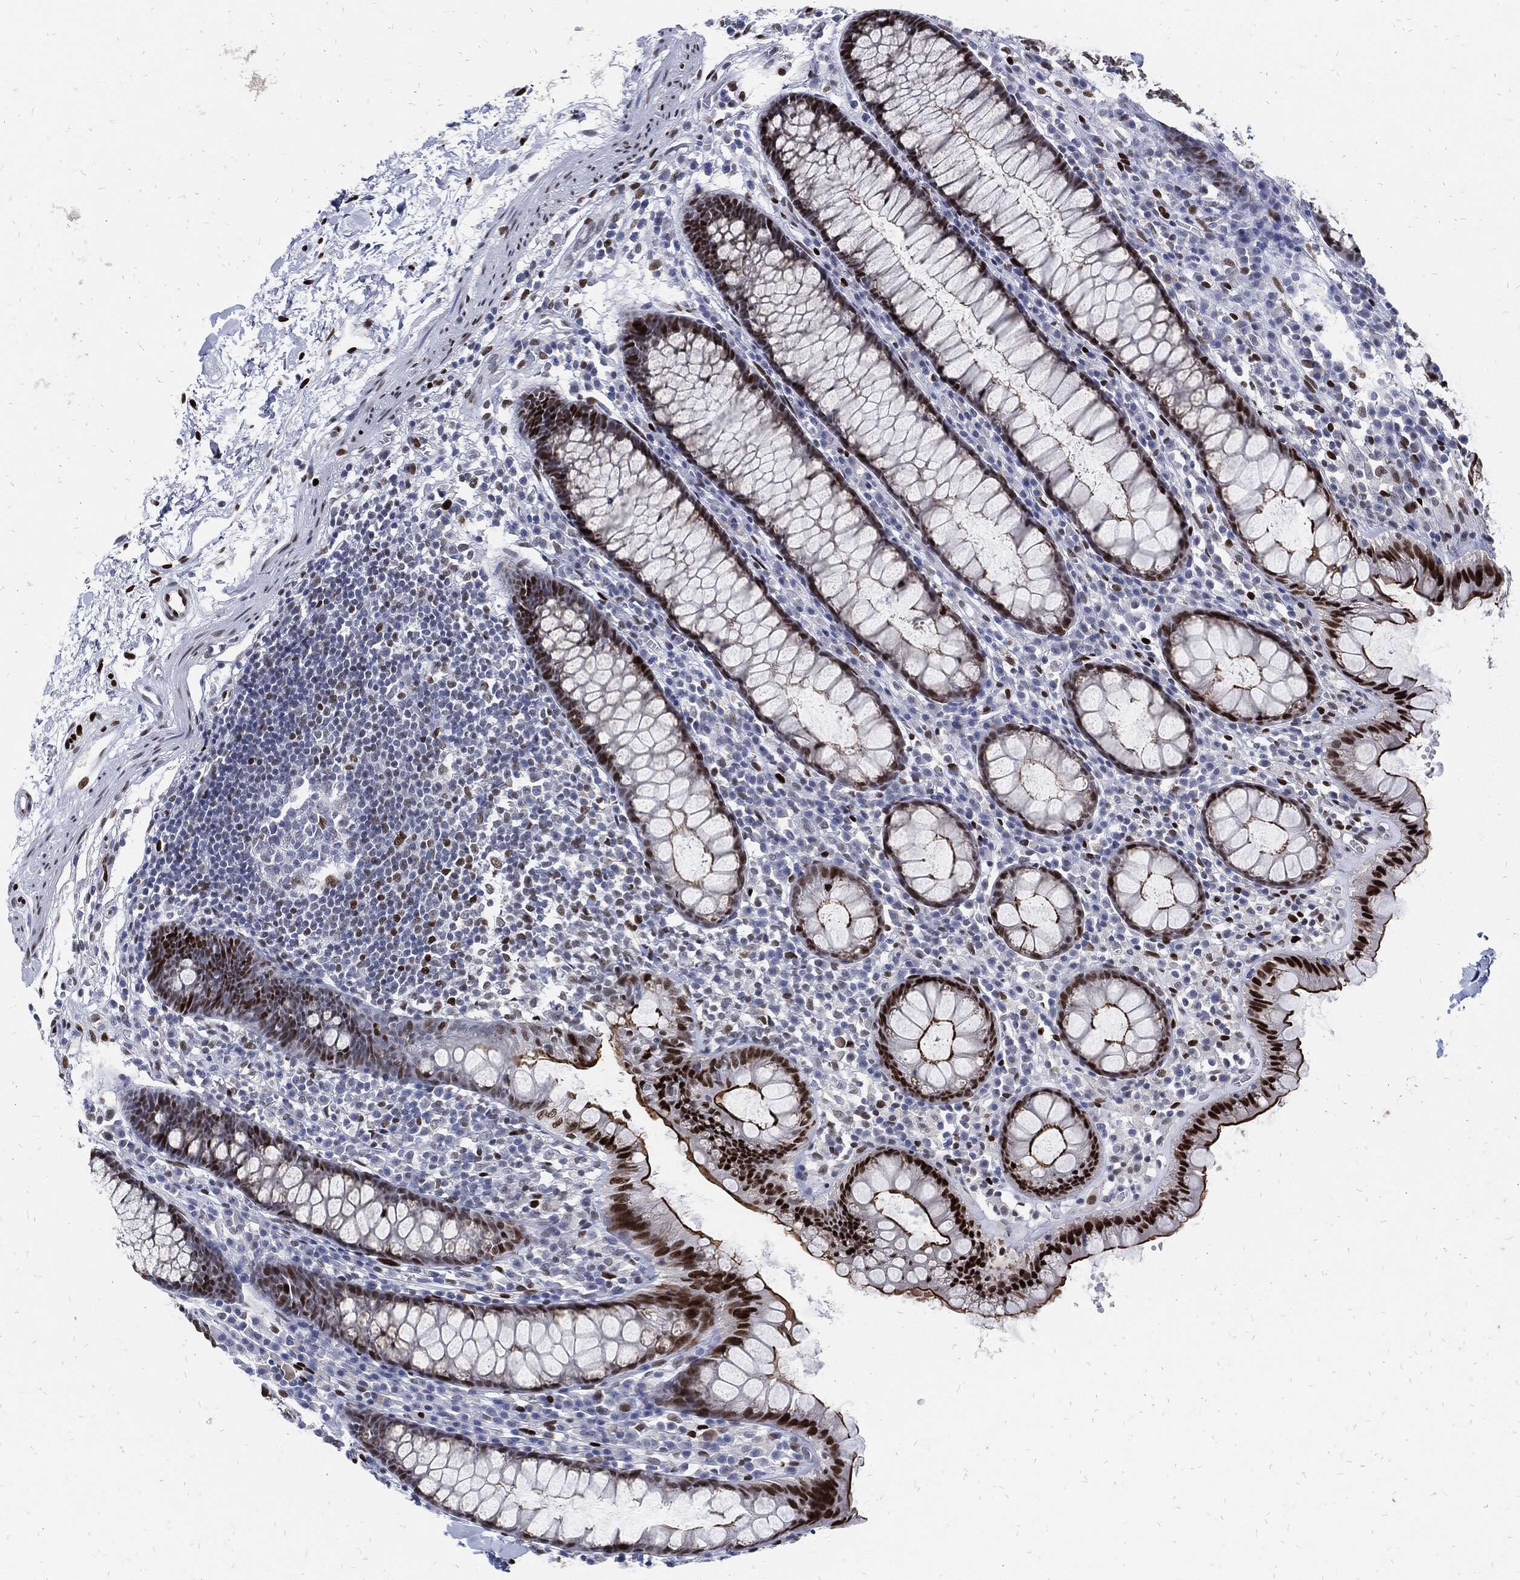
{"staining": {"intensity": "strong", "quantity": ">75%", "location": "nuclear"}, "tissue": "colon", "cell_type": "Endothelial cells", "image_type": "normal", "snomed": [{"axis": "morphology", "description": "Normal tissue, NOS"}, {"axis": "topography", "description": "Colon"}], "caption": "An immunohistochemistry (IHC) histopathology image of unremarkable tissue is shown. Protein staining in brown labels strong nuclear positivity in colon within endothelial cells. Nuclei are stained in blue.", "gene": "JUN", "patient": {"sex": "male", "age": 76}}